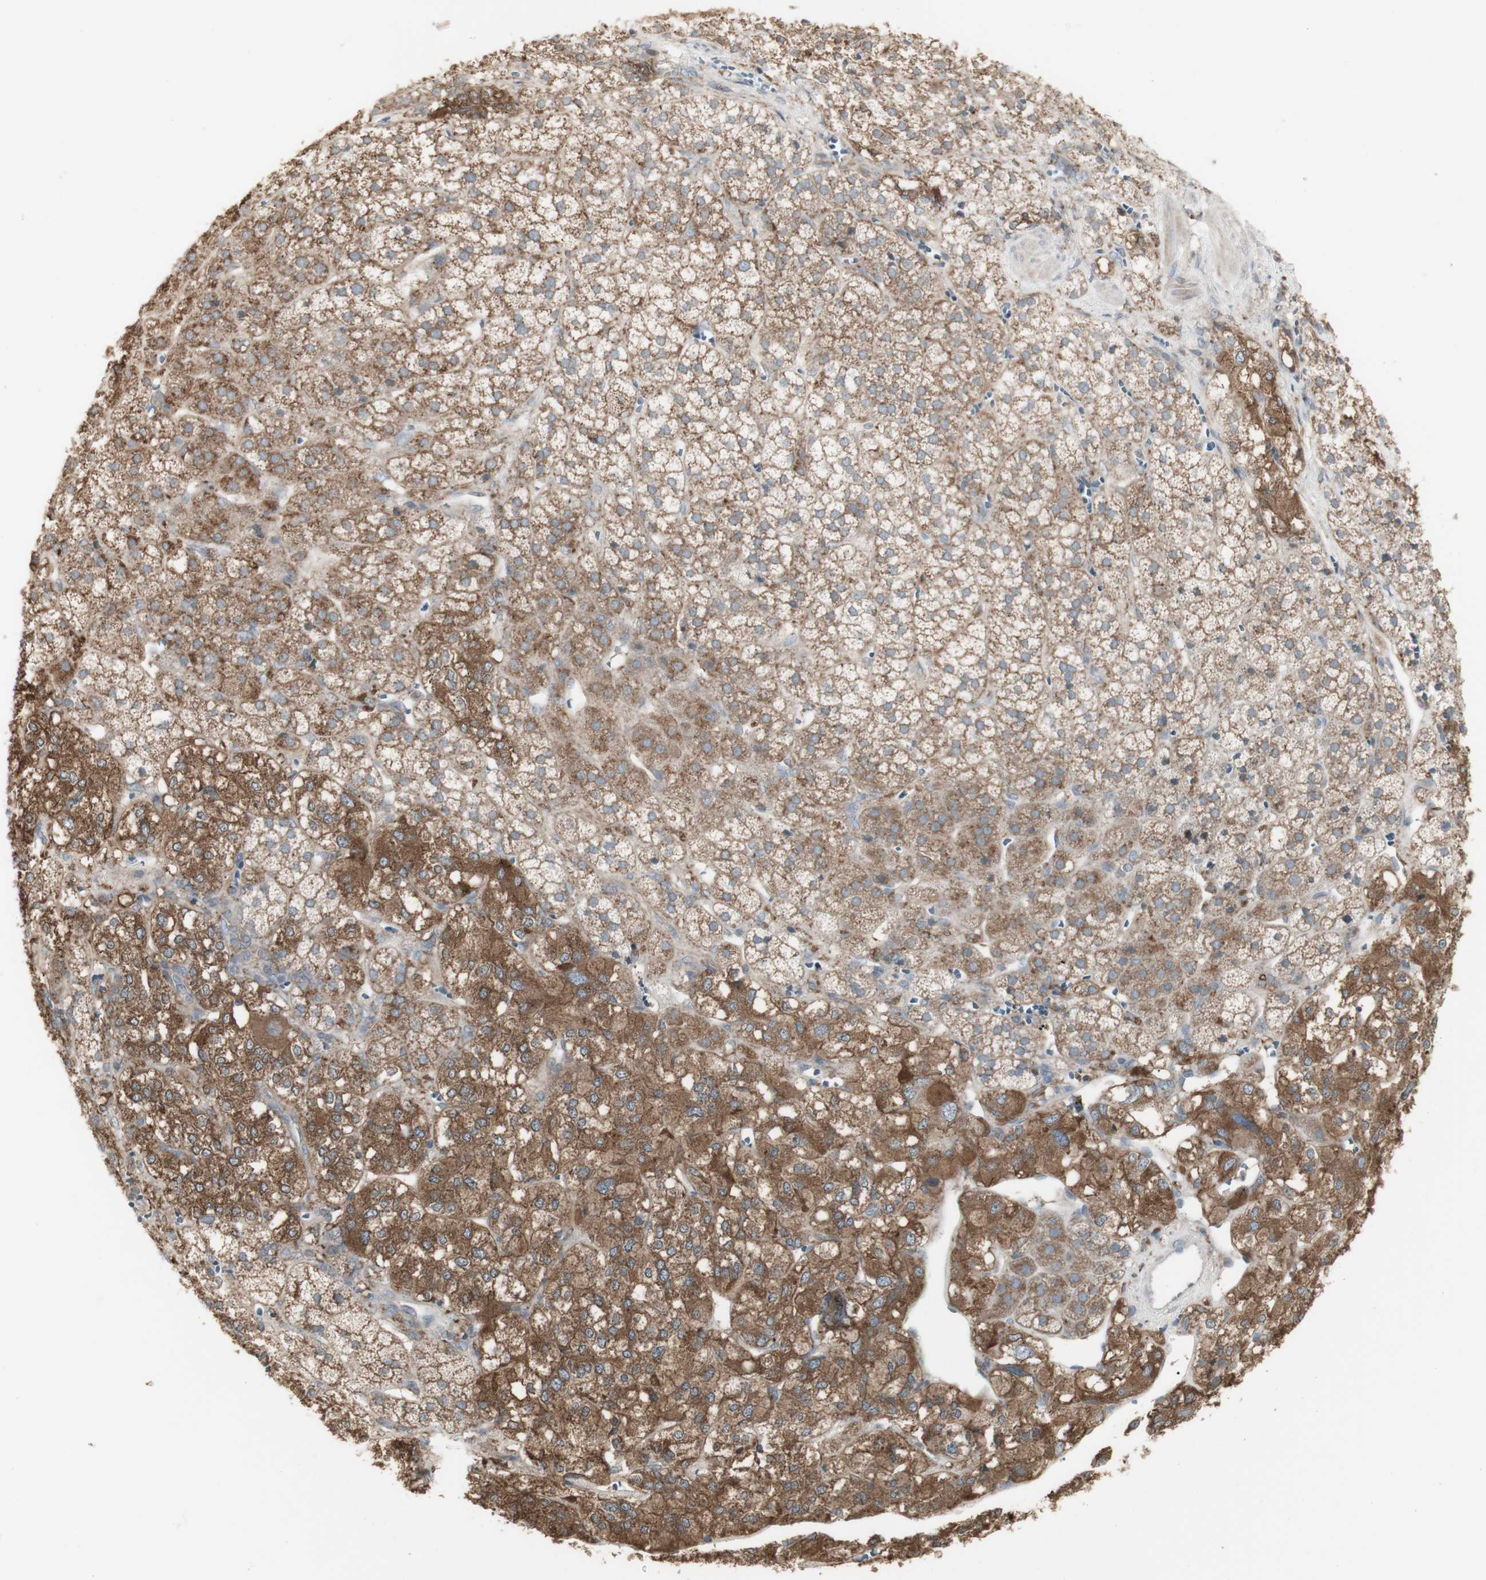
{"staining": {"intensity": "moderate", "quantity": ">75%", "location": "cytoplasmic/membranous"}, "tissue": "adrenal gland", "cell_type": "Glandular cells", "image_type": "normal", "snomed": [{"axis": "morphology", "description": "Normal tissue, NOS"}, {"axis": "topography", "description": "Adrenal gland"}], "caption": "Immunohistochemical staining of normal human adrenal gland displays moderate cytoplasmic/membranous protein staining in about >75% of glandular cells.", "gene": "ATP6V1E1", "patient": {"sex": "male", "age": 56}}